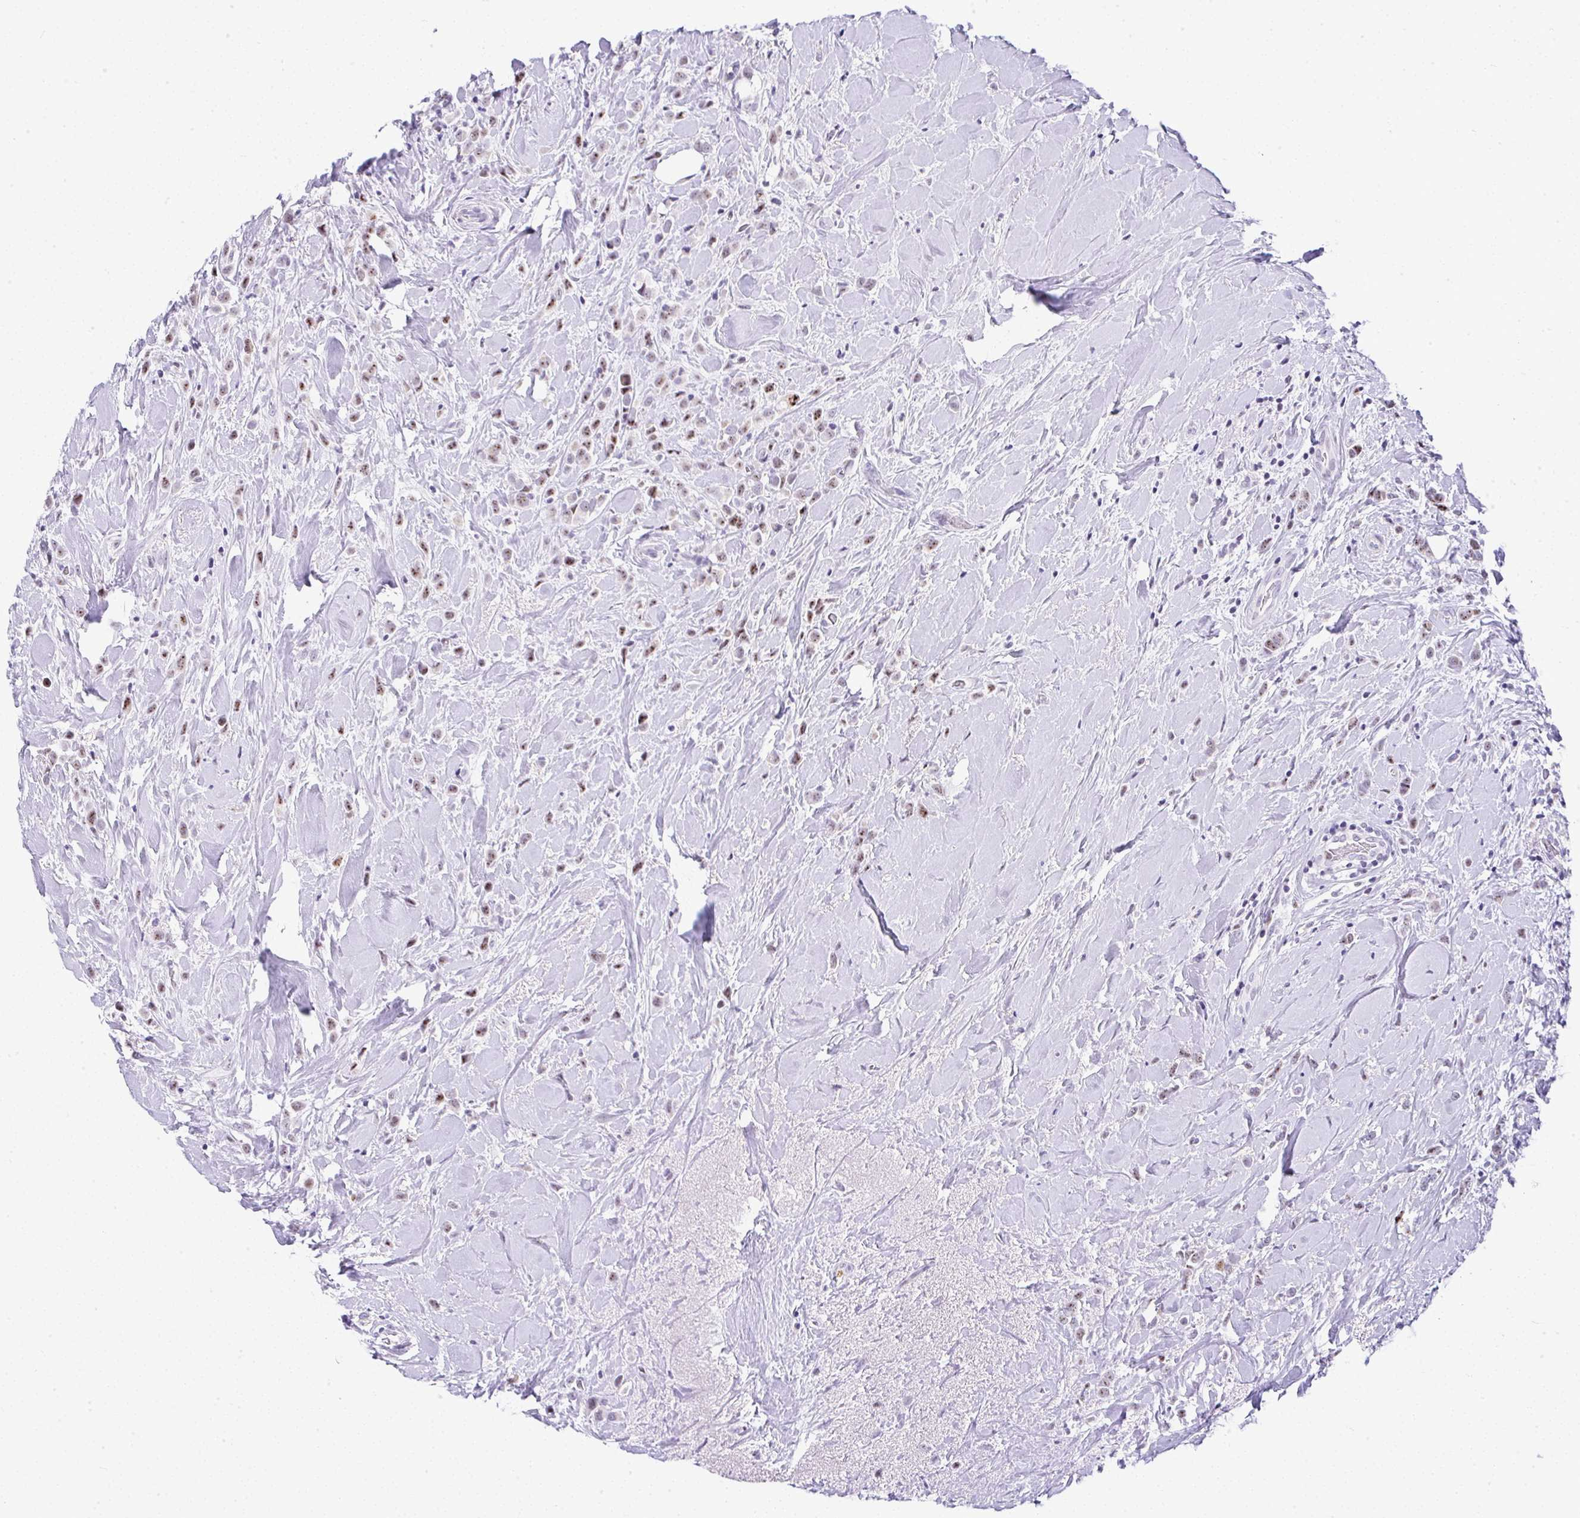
{"staining": {"intensity": "moderate", "quantity": ">75%", "location": "nuclear"}, "tissue": "breast cancer", "cell_type": "Tumor cells", "image_type": "cancer", "snomed": [{"axis": "morphology", "description": "Duct carcinoma"}, {"axis": "topography", "description": "Breast"}], "caption": "Breast cancer stained with a brown dye displays moderate nuclear positive staining in about >75% of tumor cells.", "gene": "NR1D2", "patient": {"sex": "female", "age": 80}}